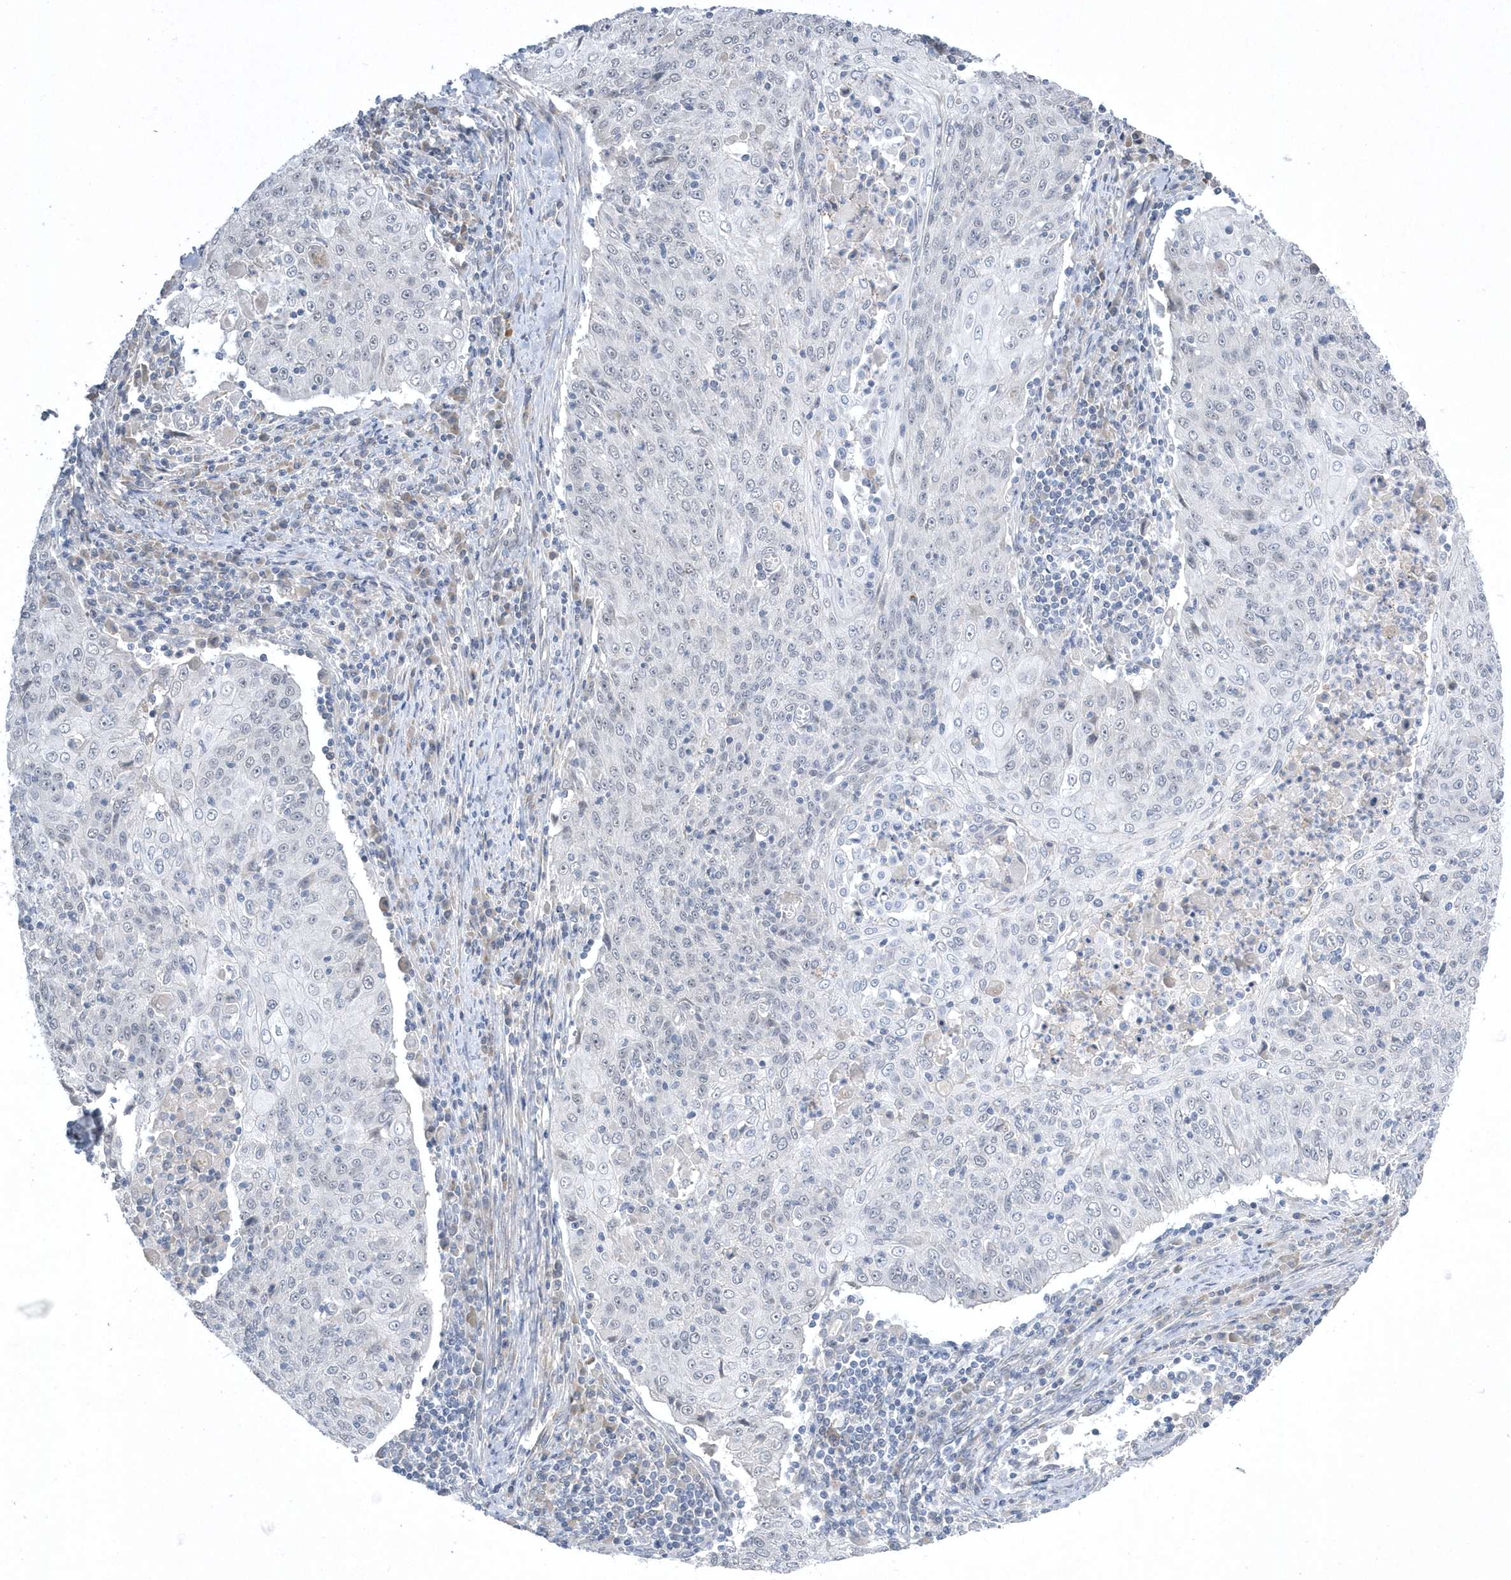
{"staining": {"intensity": "negative", "quantity": "none", "location": "none"}, "tissue": "cervical cancer", "cell_type": "Tumor cells", "image_type": "cancer", "snomed": [{"axis": "morphology", "description": "Squamous cell carcinoma, NOS"}, {"axis": "topography", "description": "Cervix"}], "caption": "Tumor cells show no significant staining in cervical cancer (squamous cell carcinoma).", "gene": "ZC3H12D", "patient": {"sex": "female", "age": 48}}